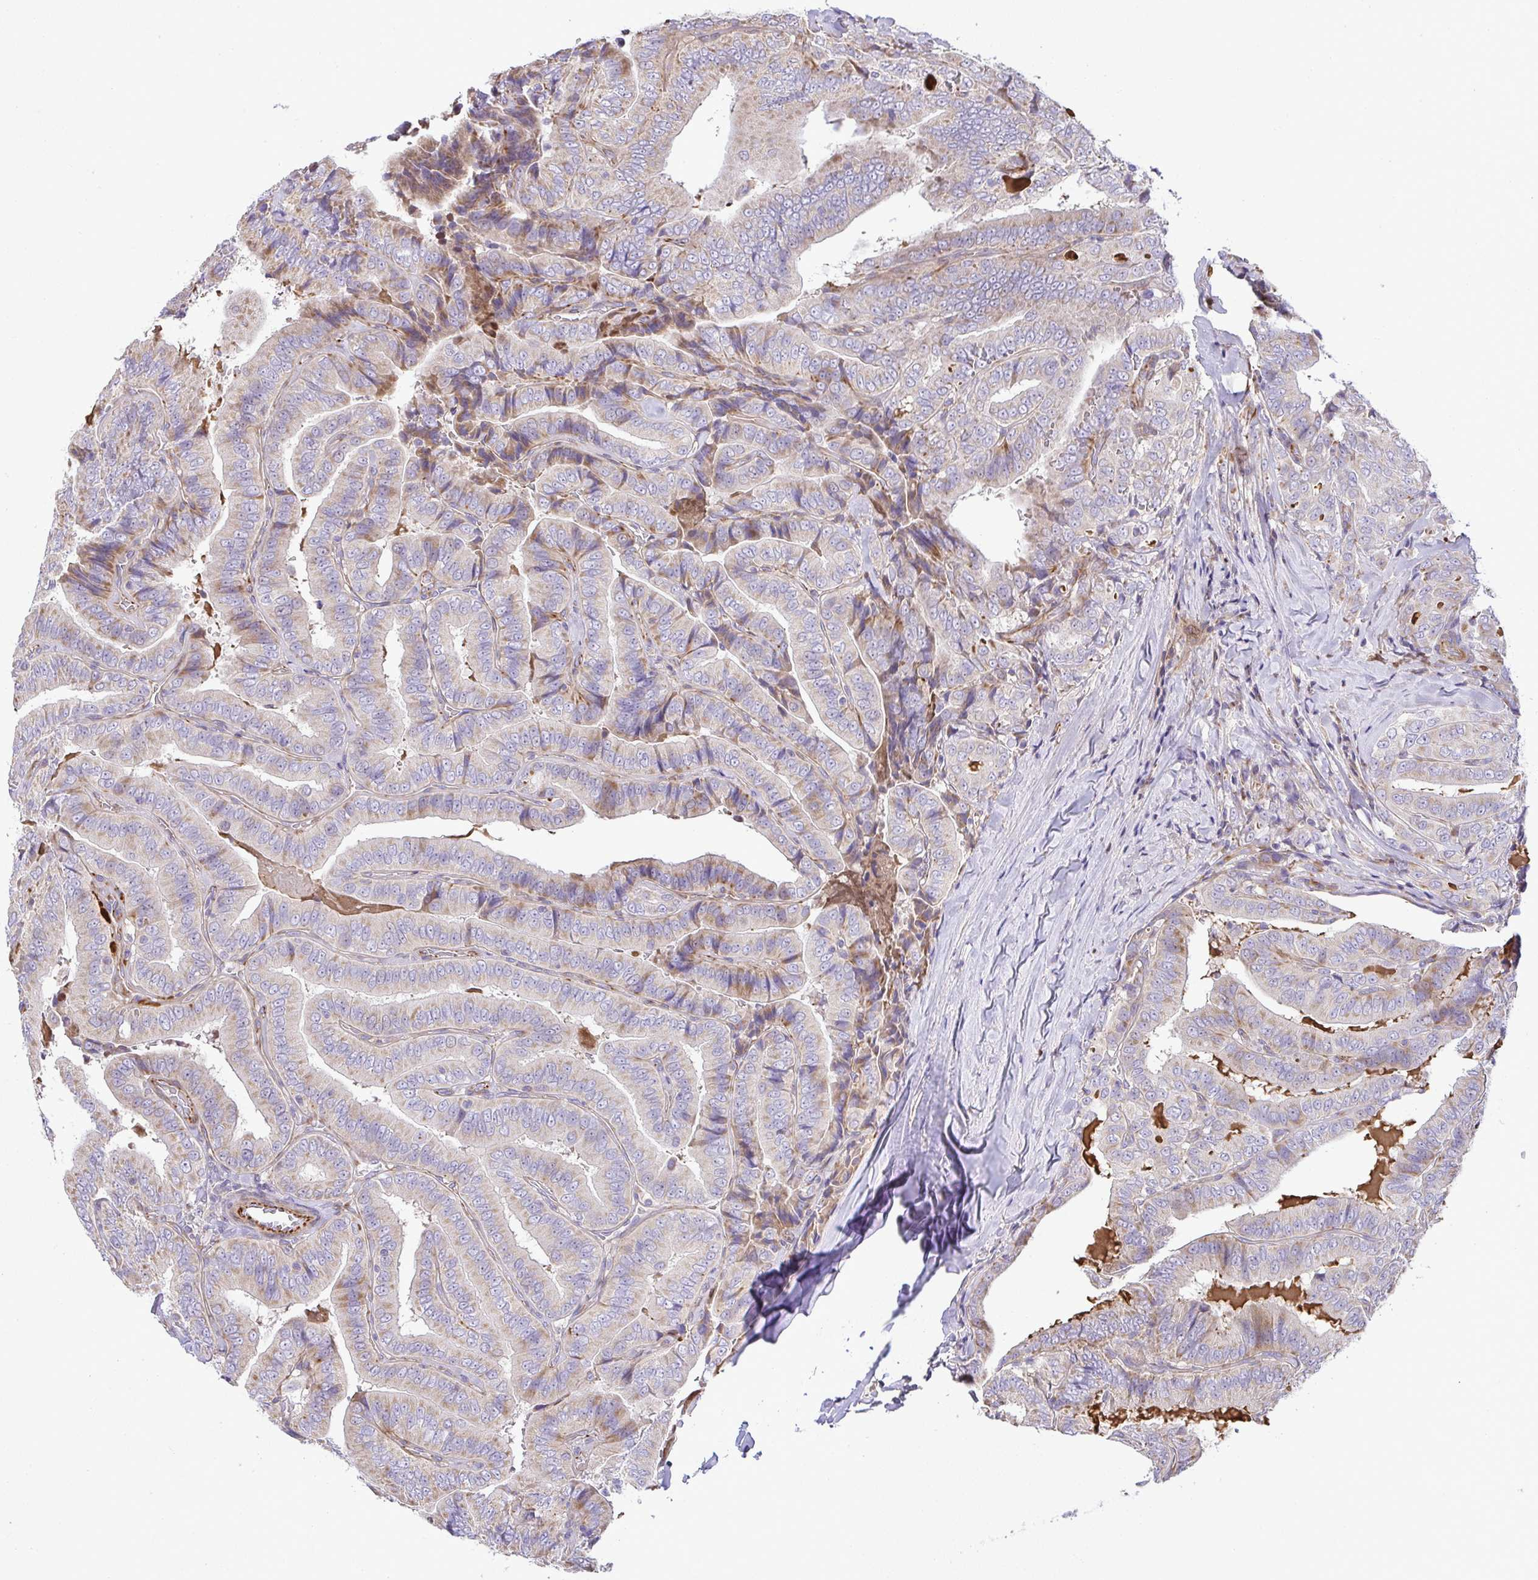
{"staining": {"intensity": "moderate", "quantity": "25%-75%", "location": "cytoplasmic/membranous"}, "tissue": "thyroid cancer", "cell_type": "Tumor cells", "image_type": "cancer", "snomed": [{"axis": "morphology", "description": "Papillary adenocarcinoma, NOS"}, {"axis": "topography", "description": "Thyroid gland"}], "caption": "A histopathology image of thyroid cancer (papillary adenocarcinoma) stained for a protein demonstrates moderate cytoplasmic/membranous brown staining in tumor cells.", "gene": "GRID2", "patient": {"sex": "male", "age": 61}}